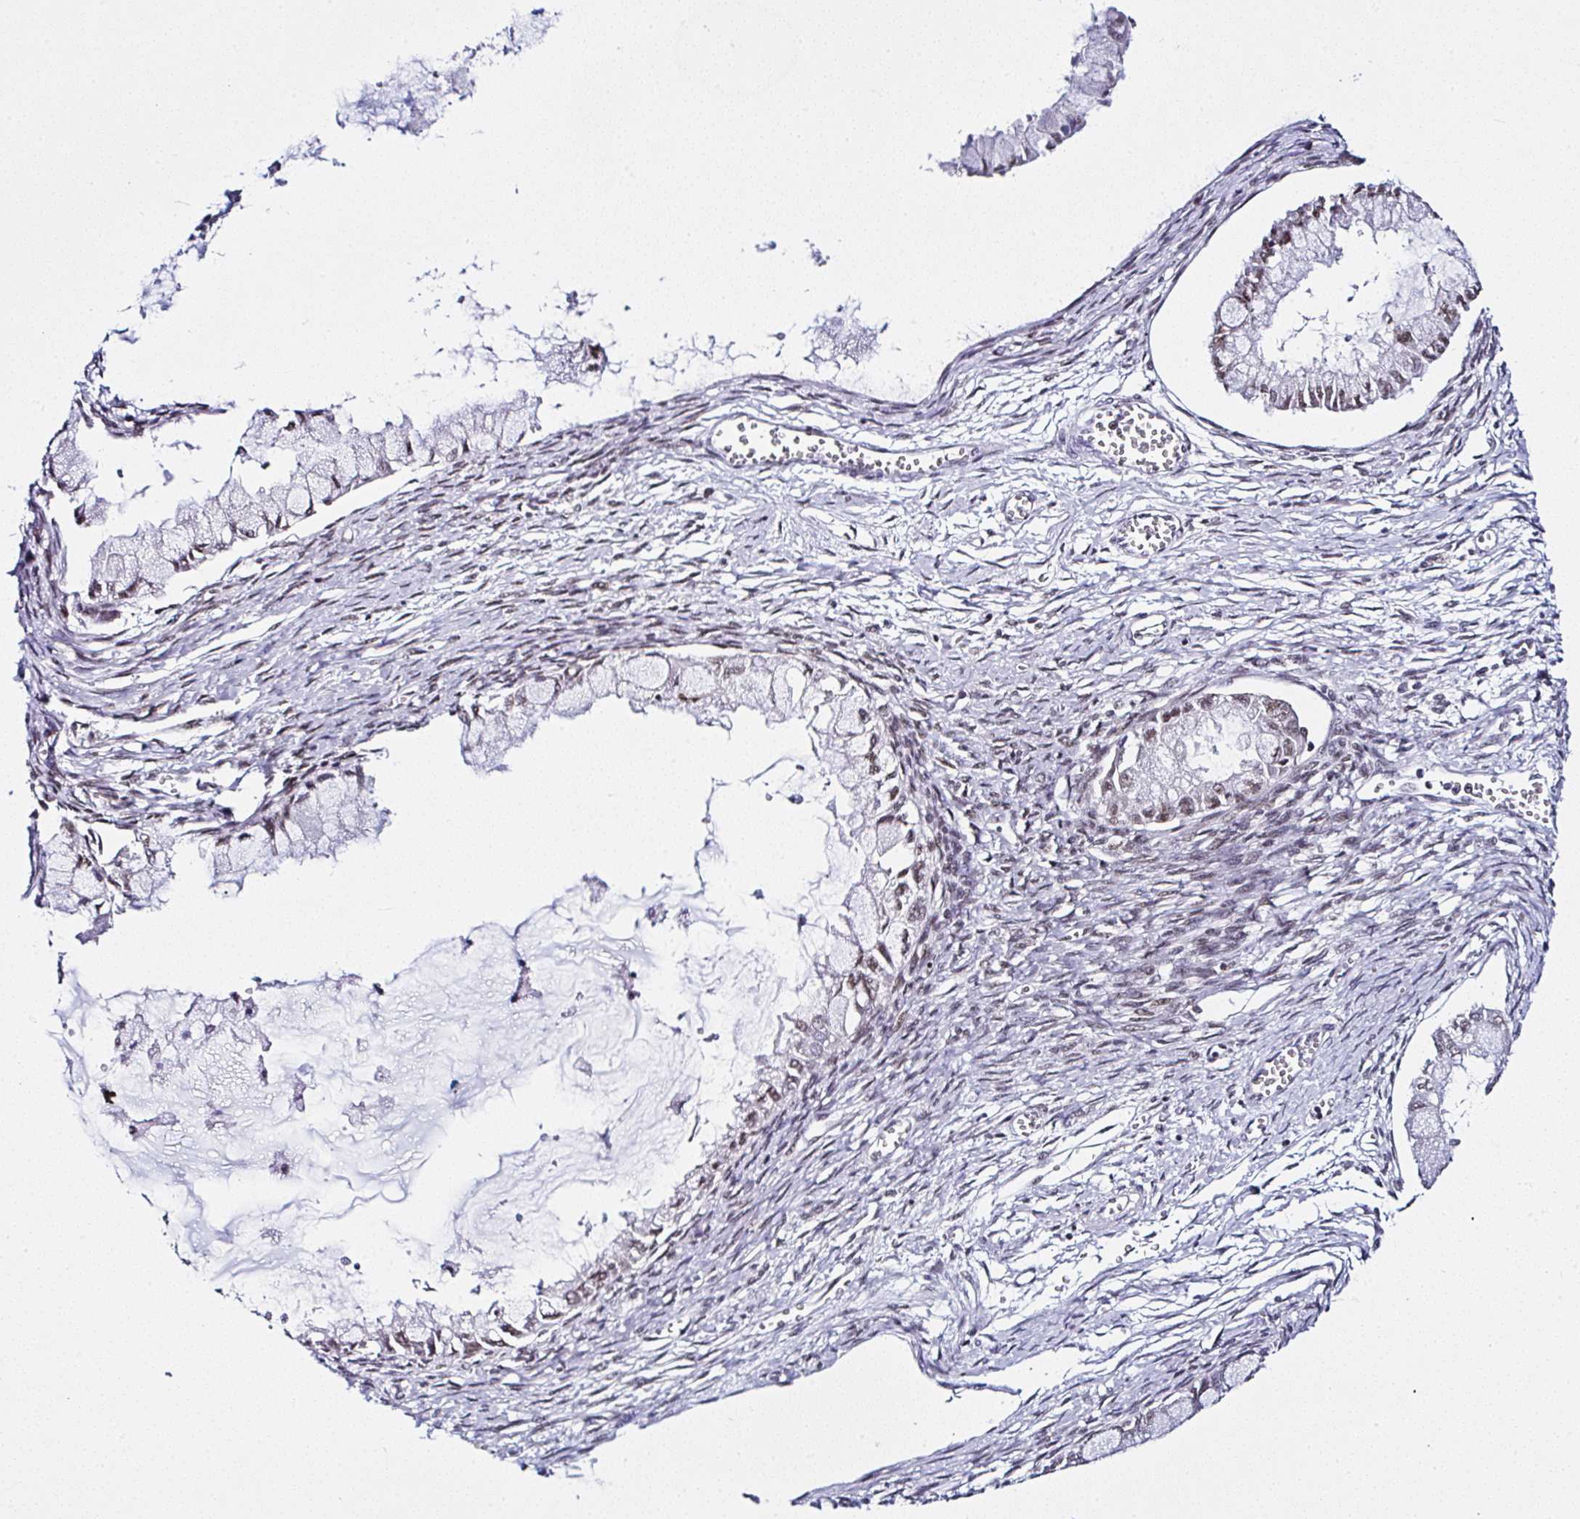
{"staining": {"intensity": "moderate", "quantity": "25%-75%", "location": "nuclear"}, "tissue": "ovarian cancer", "cell_type": "Tumor cells", "image_type": "cancer", "snomed": [{"axis": "morphology", "description": "Cystadenocarcinoma, mucinous, NOS"}, {"axis": "topography", "description": "Ovary"}], "caption": "Ovarian cancer stained with DAB immunohistochemistry exhibits medium levels of moderate nuclear staining in approximately 25%-75% of tumor cells. Immunohistochemistry stains the protein of interest in brown and the nuclei are stained blue.", "gene": "PTPN2", "patient": {"sex": "female", "age": 34}}